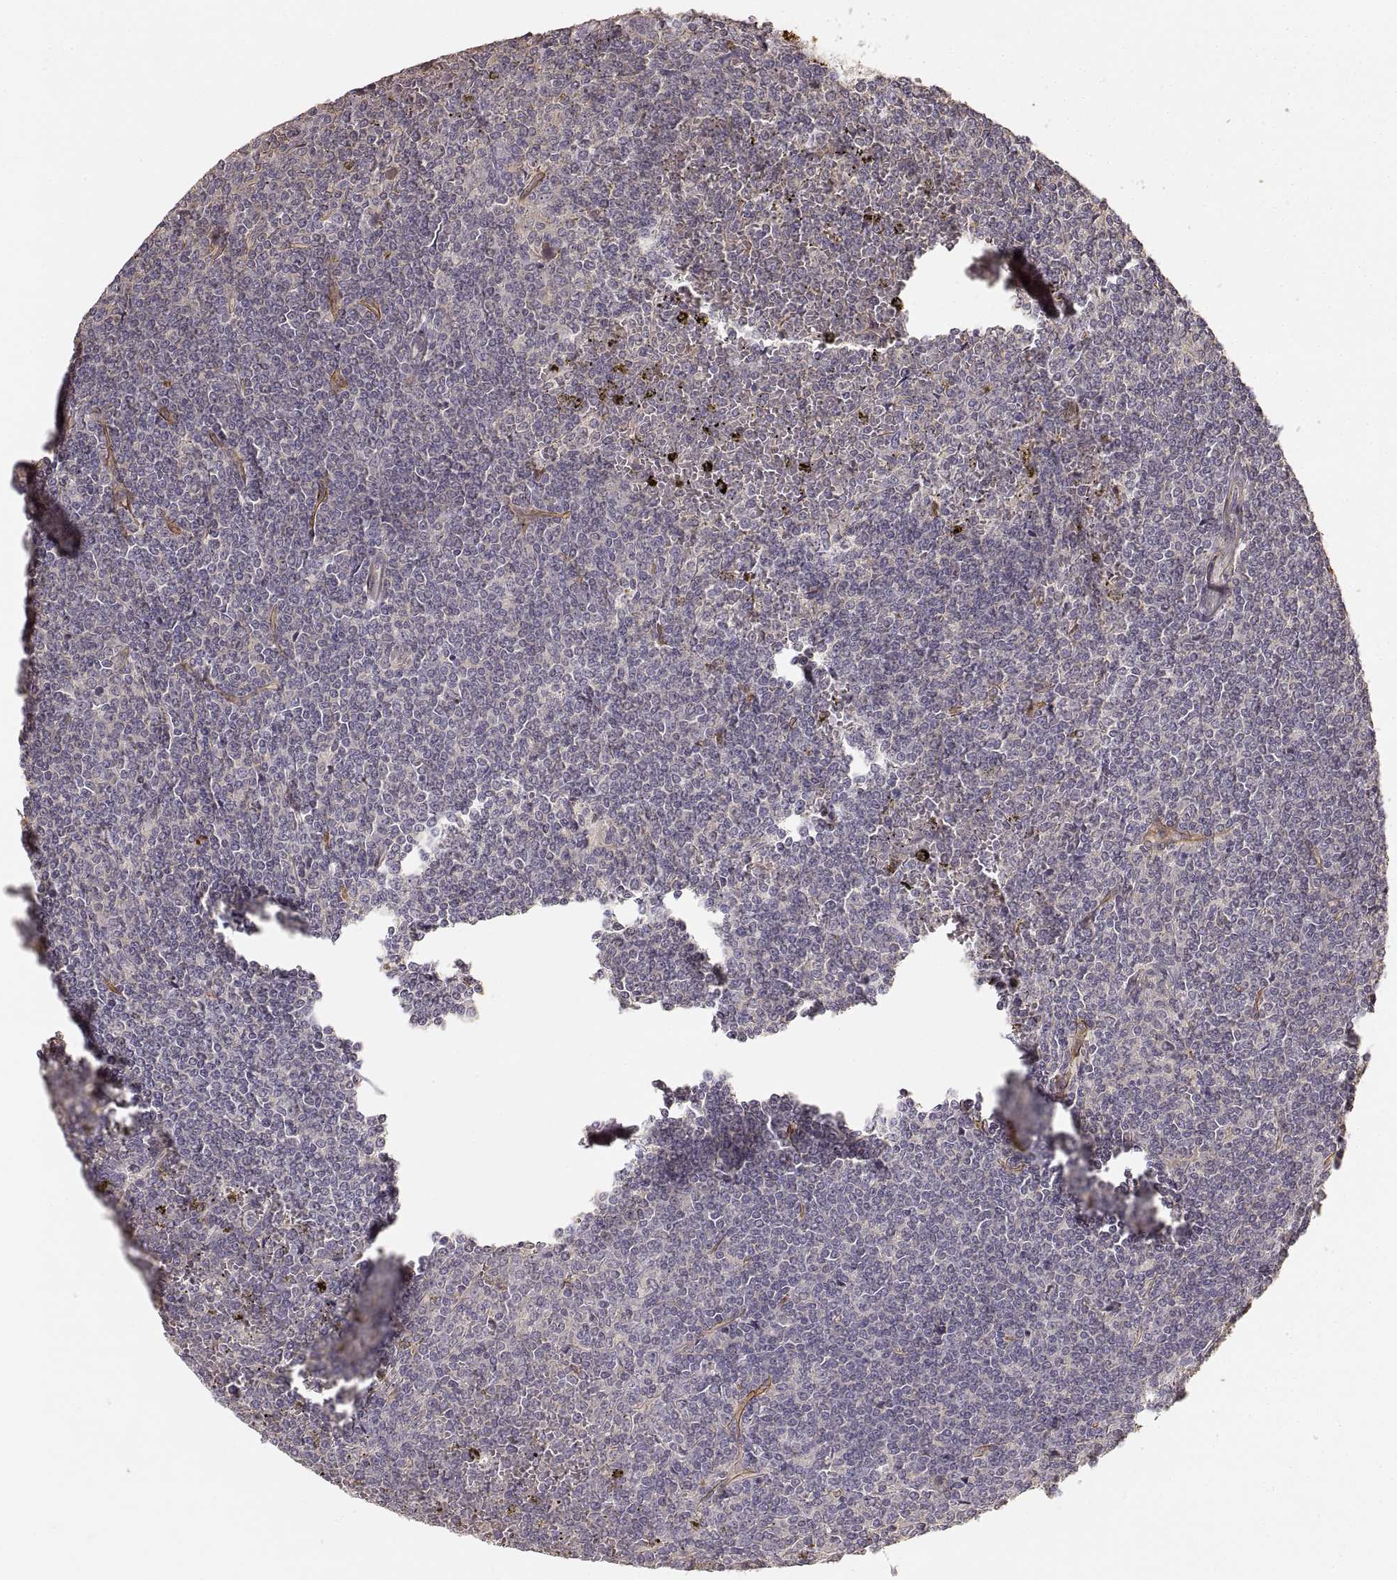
{"staining": {"intensity": "negative", "quantity": "none", "location": "none"}, "tissue": "lymphoma", "cell_type": "Tumor cells", "image_type": "cancer", "snomed": [{"axis": "morphology", "description": "Malignant lymphoma, non-Hodgkin's type, Low grade"}, {"axis": "topography", "description": "Spleen"}], "caption": "Immunohistochemistry (IHC) micrograph of low-grade malignant lymphoma, non-Hodgkin's type stained for a protein (brown), which demonstrates no staining in tumor cells.", "gene": "LAMA4", "patient": {"sex": "female", "age": 19}}